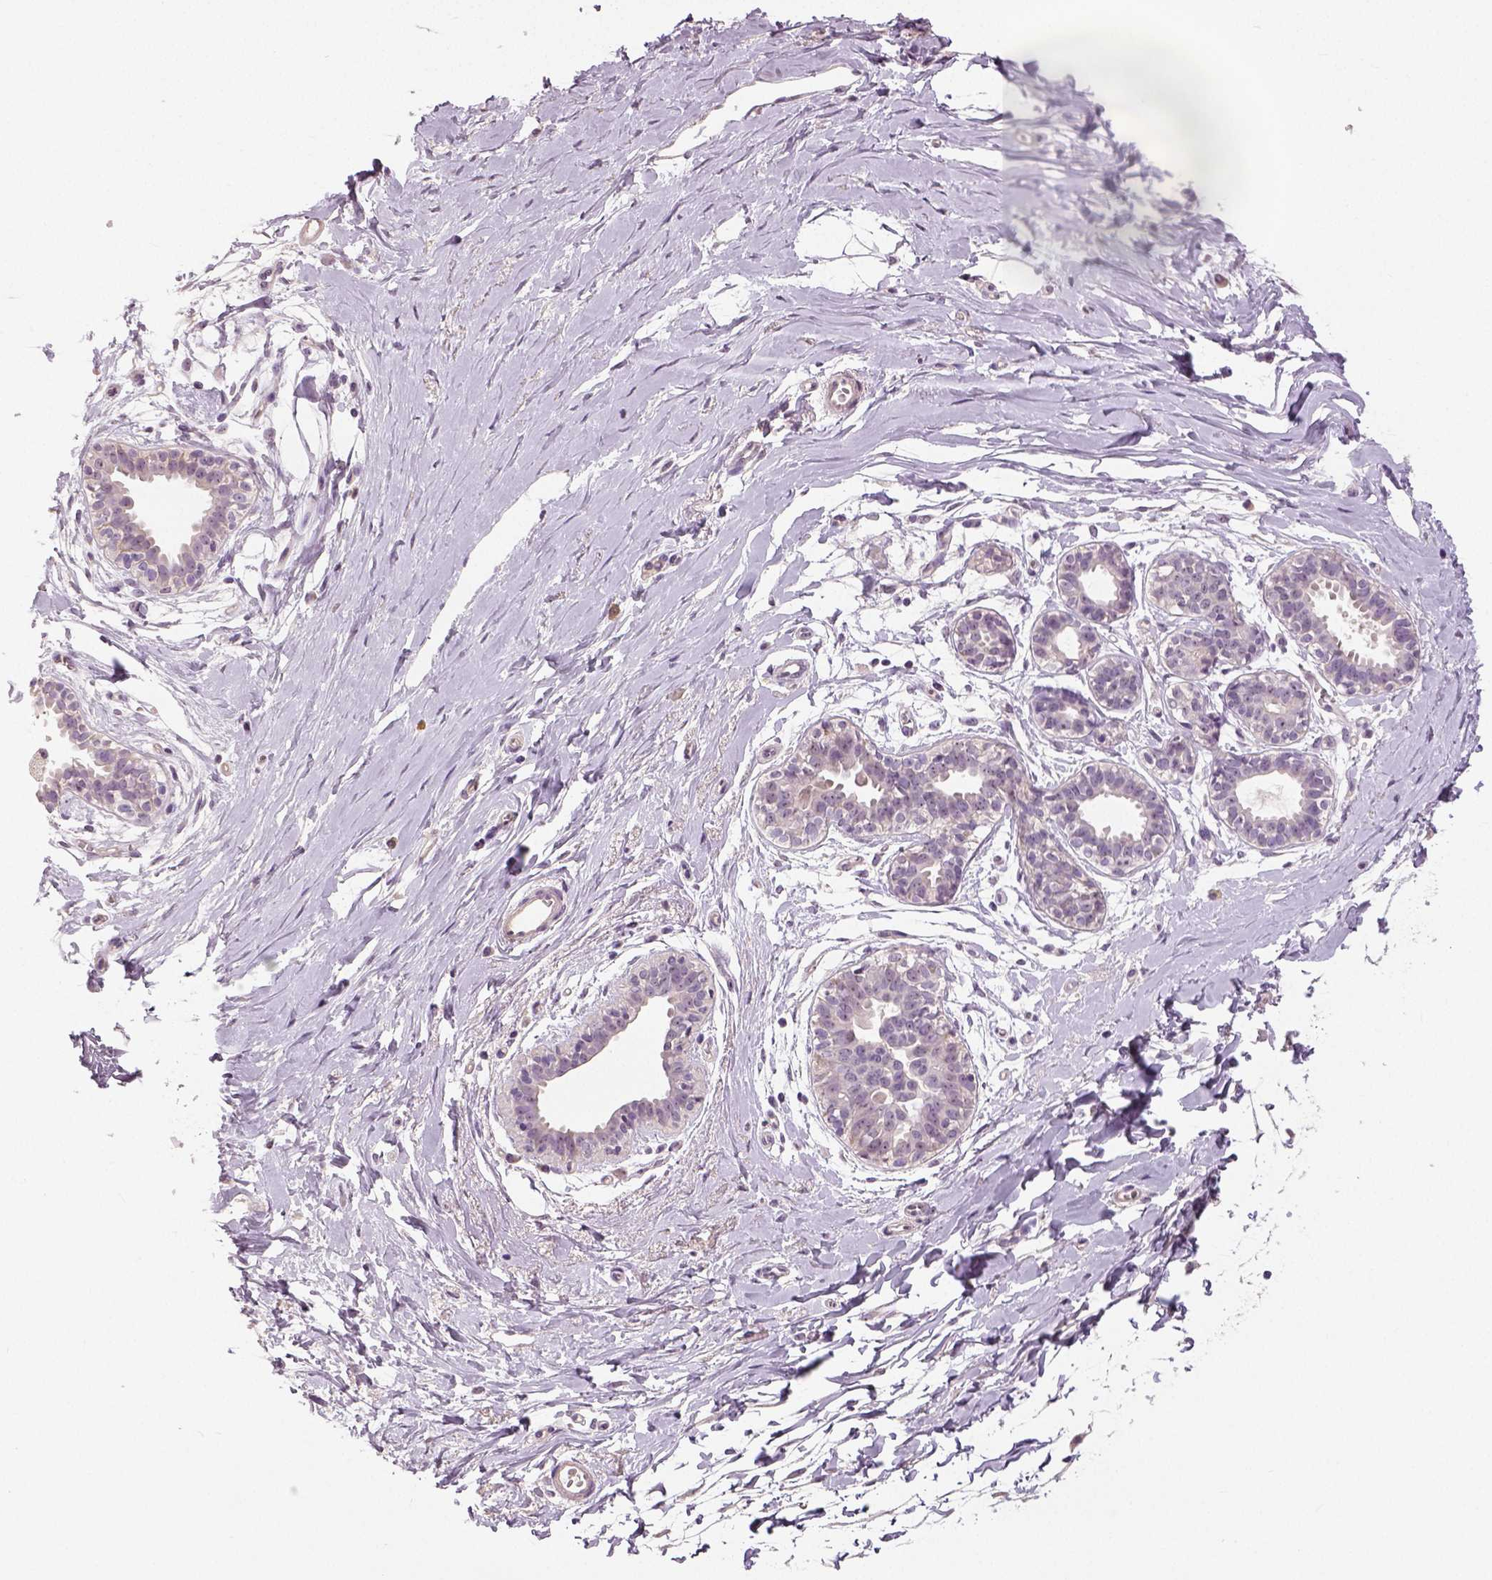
{"staining": {"intensity": "negative", "quantity": "none", "location": "none"}, "tissue": "breast", "cell_type": "Adipocytes", "image_type": "normal", "snomed": [{"axis": "morphology", "description": "Normal tissue, NOS"}, {"axis": "topography", "description": "Breast"}], "caption": "High magnification brightfield microscopy of normal breast stained with DAB (3,3'-diaminobenzidine) (brown) and counterstained with hematoxylin (blue): adipocytes show no significant positivity.", "gene": "NECAB1", "patient": {"sex": "female", "age": 49}}